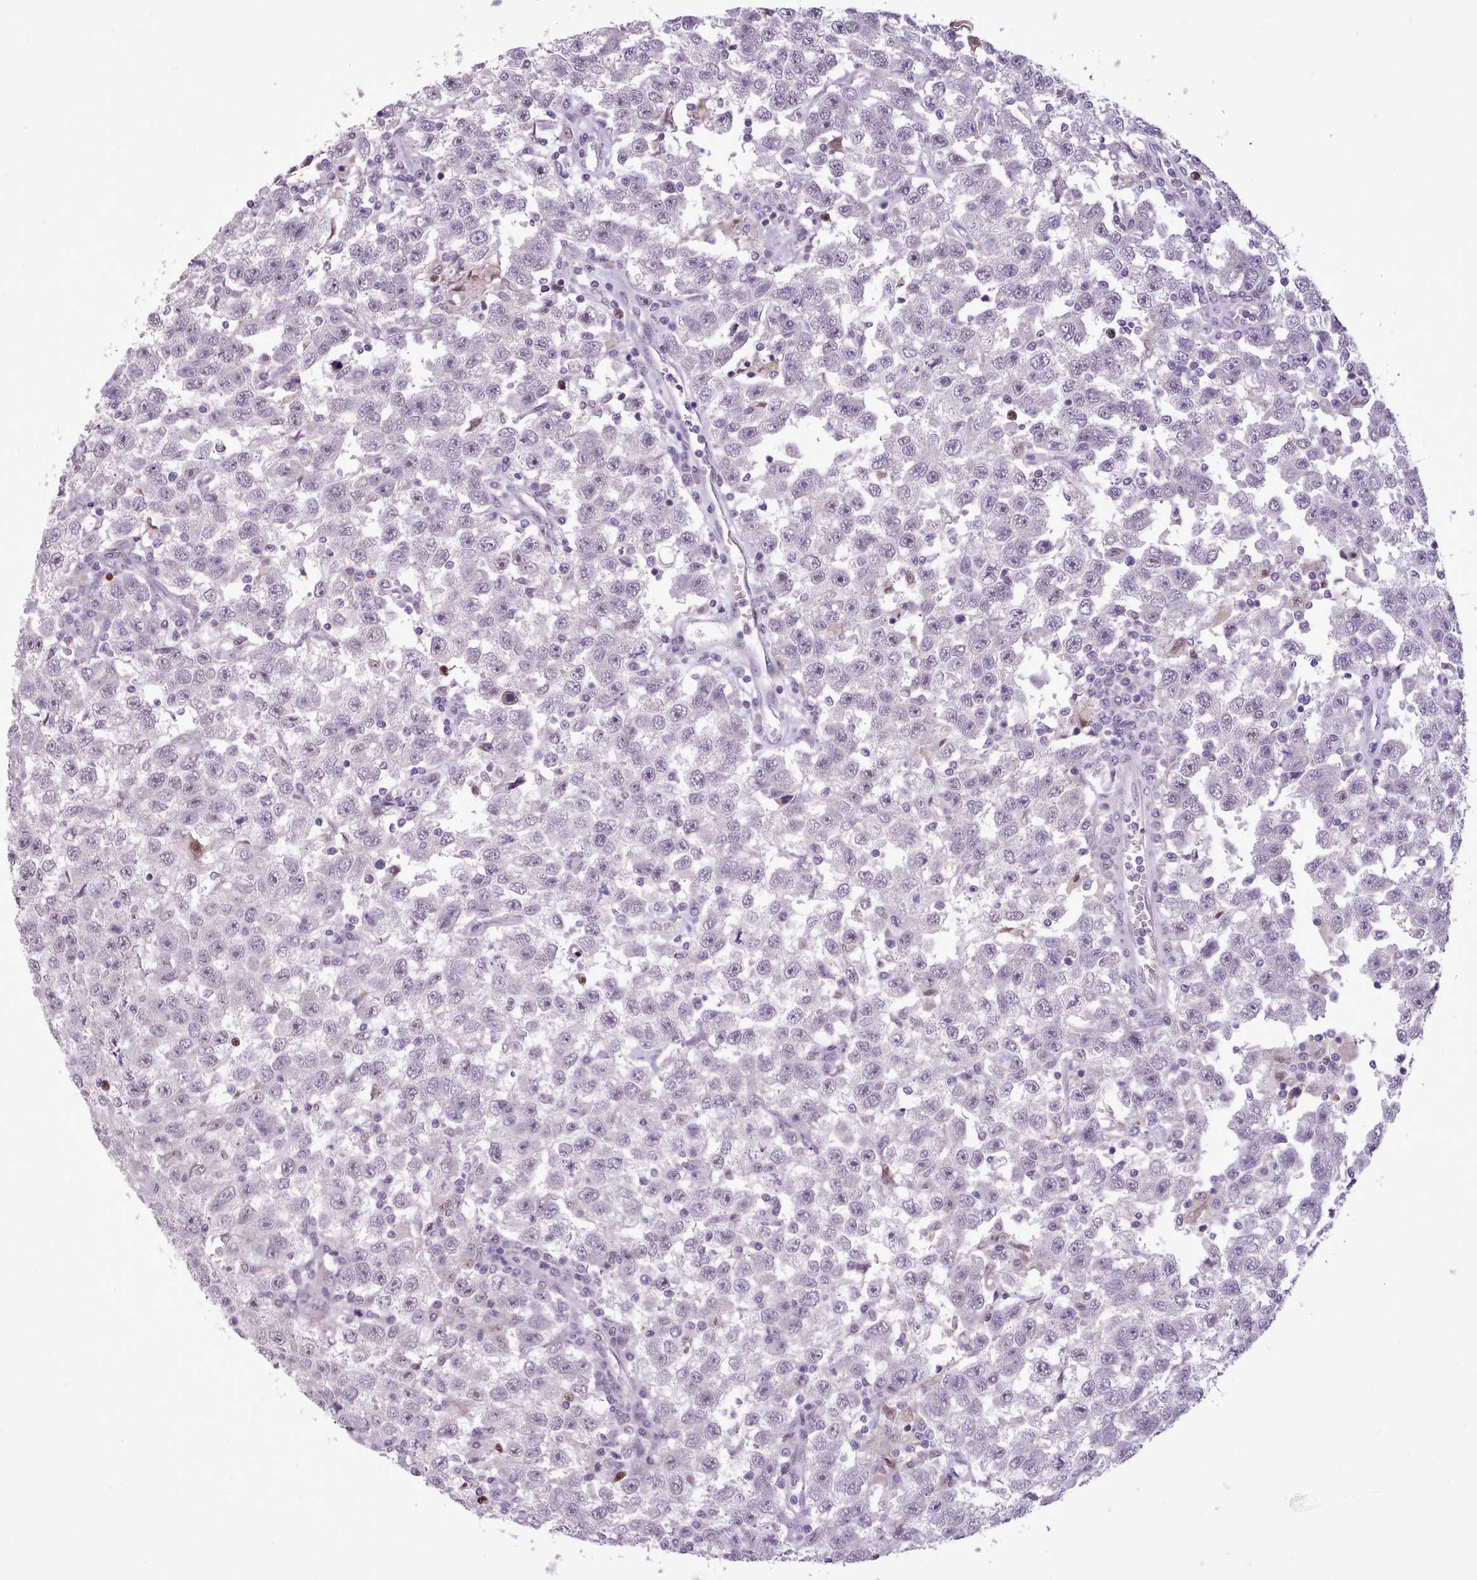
{"staining": {"intensity": "negative", "quantity": "none", "location": "none"}, "tissue": "testis cancer", "cell_type": "Tumor cells", "image_type": "cancer", "snomed": [{"axis": "morphology", "description": "Seminoma, NOS"}, {"axis": "topography", "description": "Testis"}], "caption": "There is no significant expression in tumor cells of testis cancer. (DAB (3,3'-diaminobenzidine) immunohistochemistry visualized using brightfield microscopy, high magnification).", "gene": "SLURP1", "patient": {"sex": "male", "age": 41}}